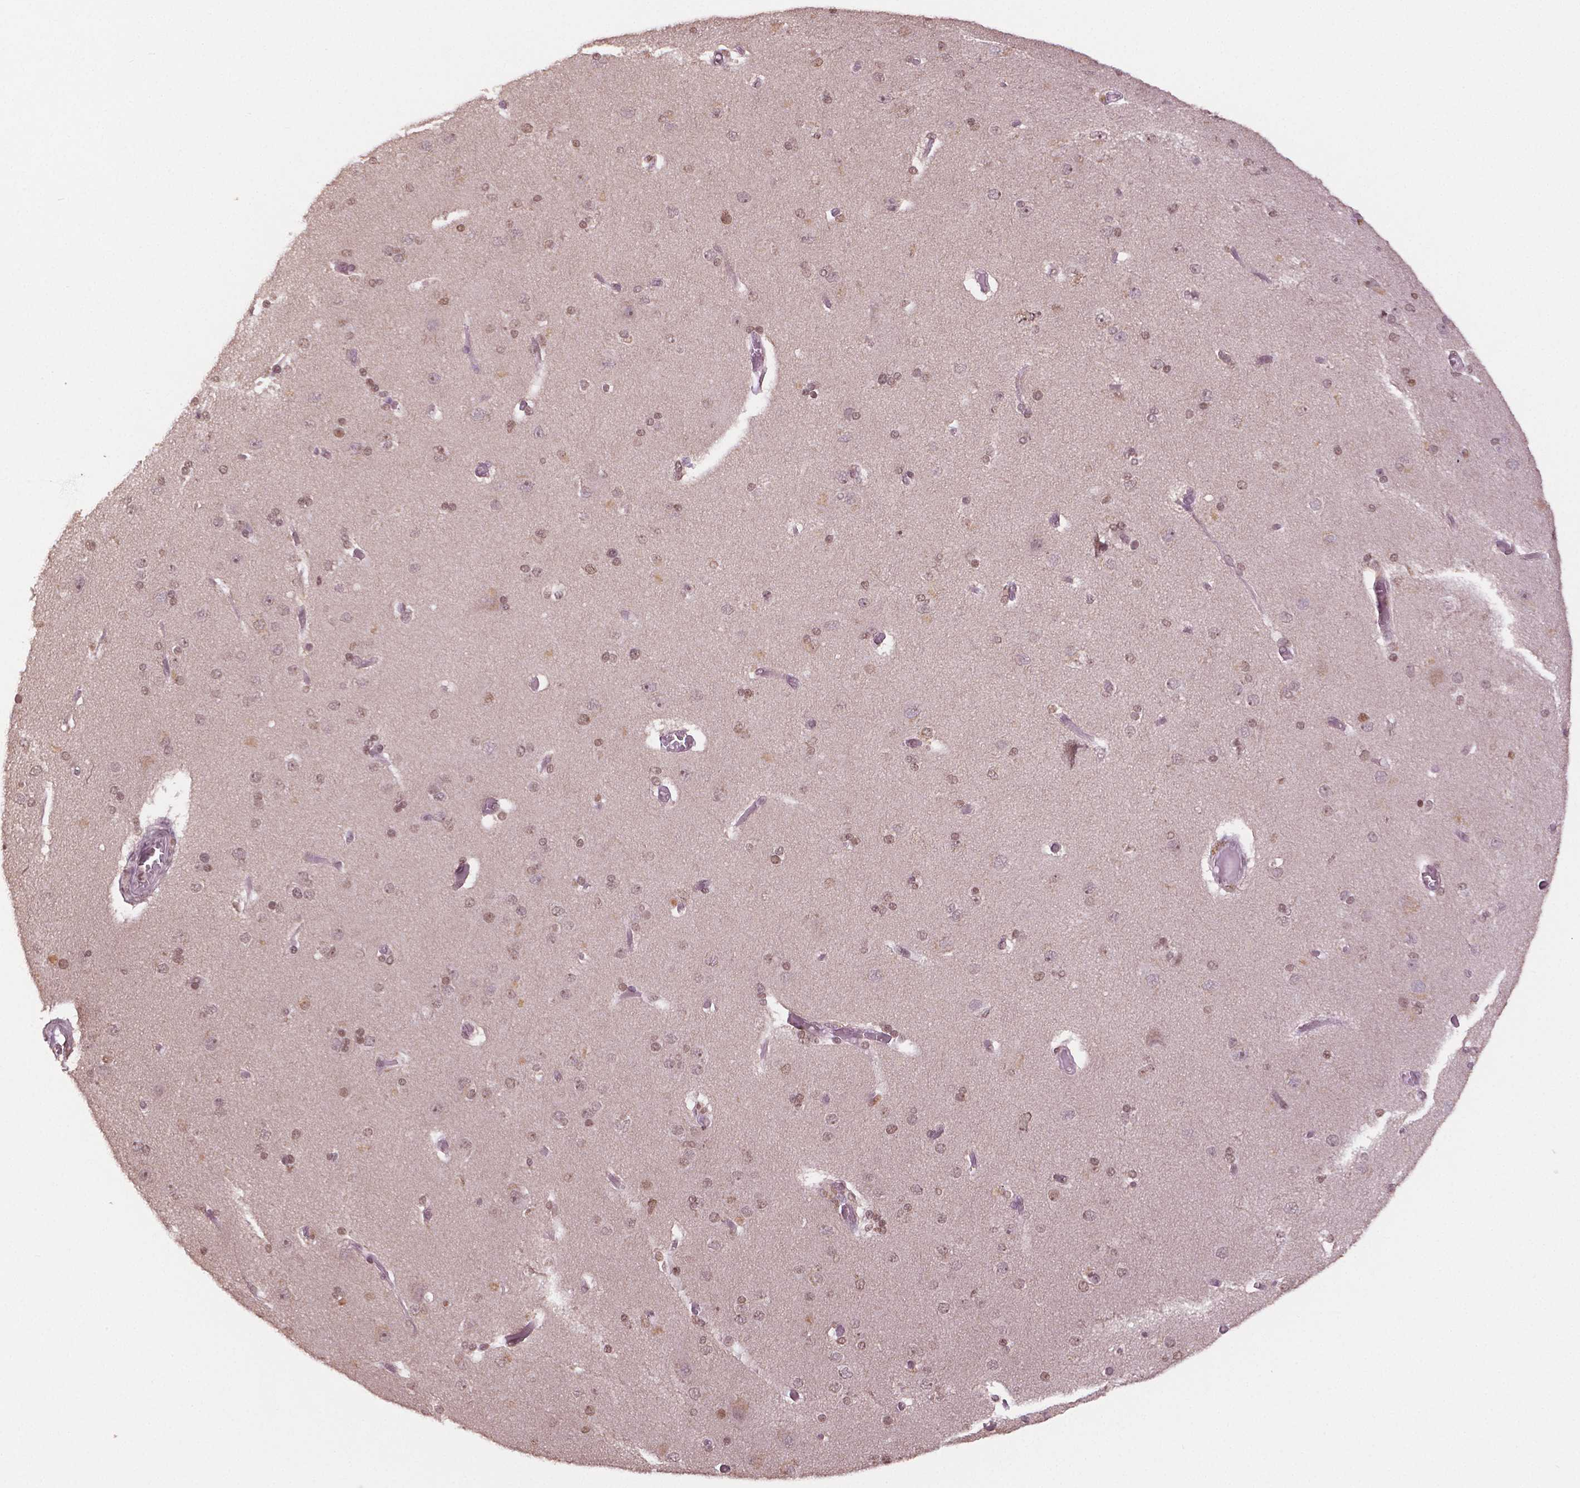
{"staining": {"intensity": "weak", "quantity": ">75%", "location": "nuclear"}, "tissue": "cerebral cortex", "cell_type": "Endothelial cells", "image_type": "normal", "snomed": [{"axis": "morphology", "description": "Normal tissue, NOS"}, {"axis": "morphology", "description": "Glioma, malignant, High grade"}, {"axis": "topography", "description": "Cerebral cortex"}], "caption": "This image reveals IHC staining of normal human cerebral cortex, with low weak nuclear positivity in approximately >75% of endothelial cells.", "gene": "DEK", "patient": {"sex": "male", "age": 71}}